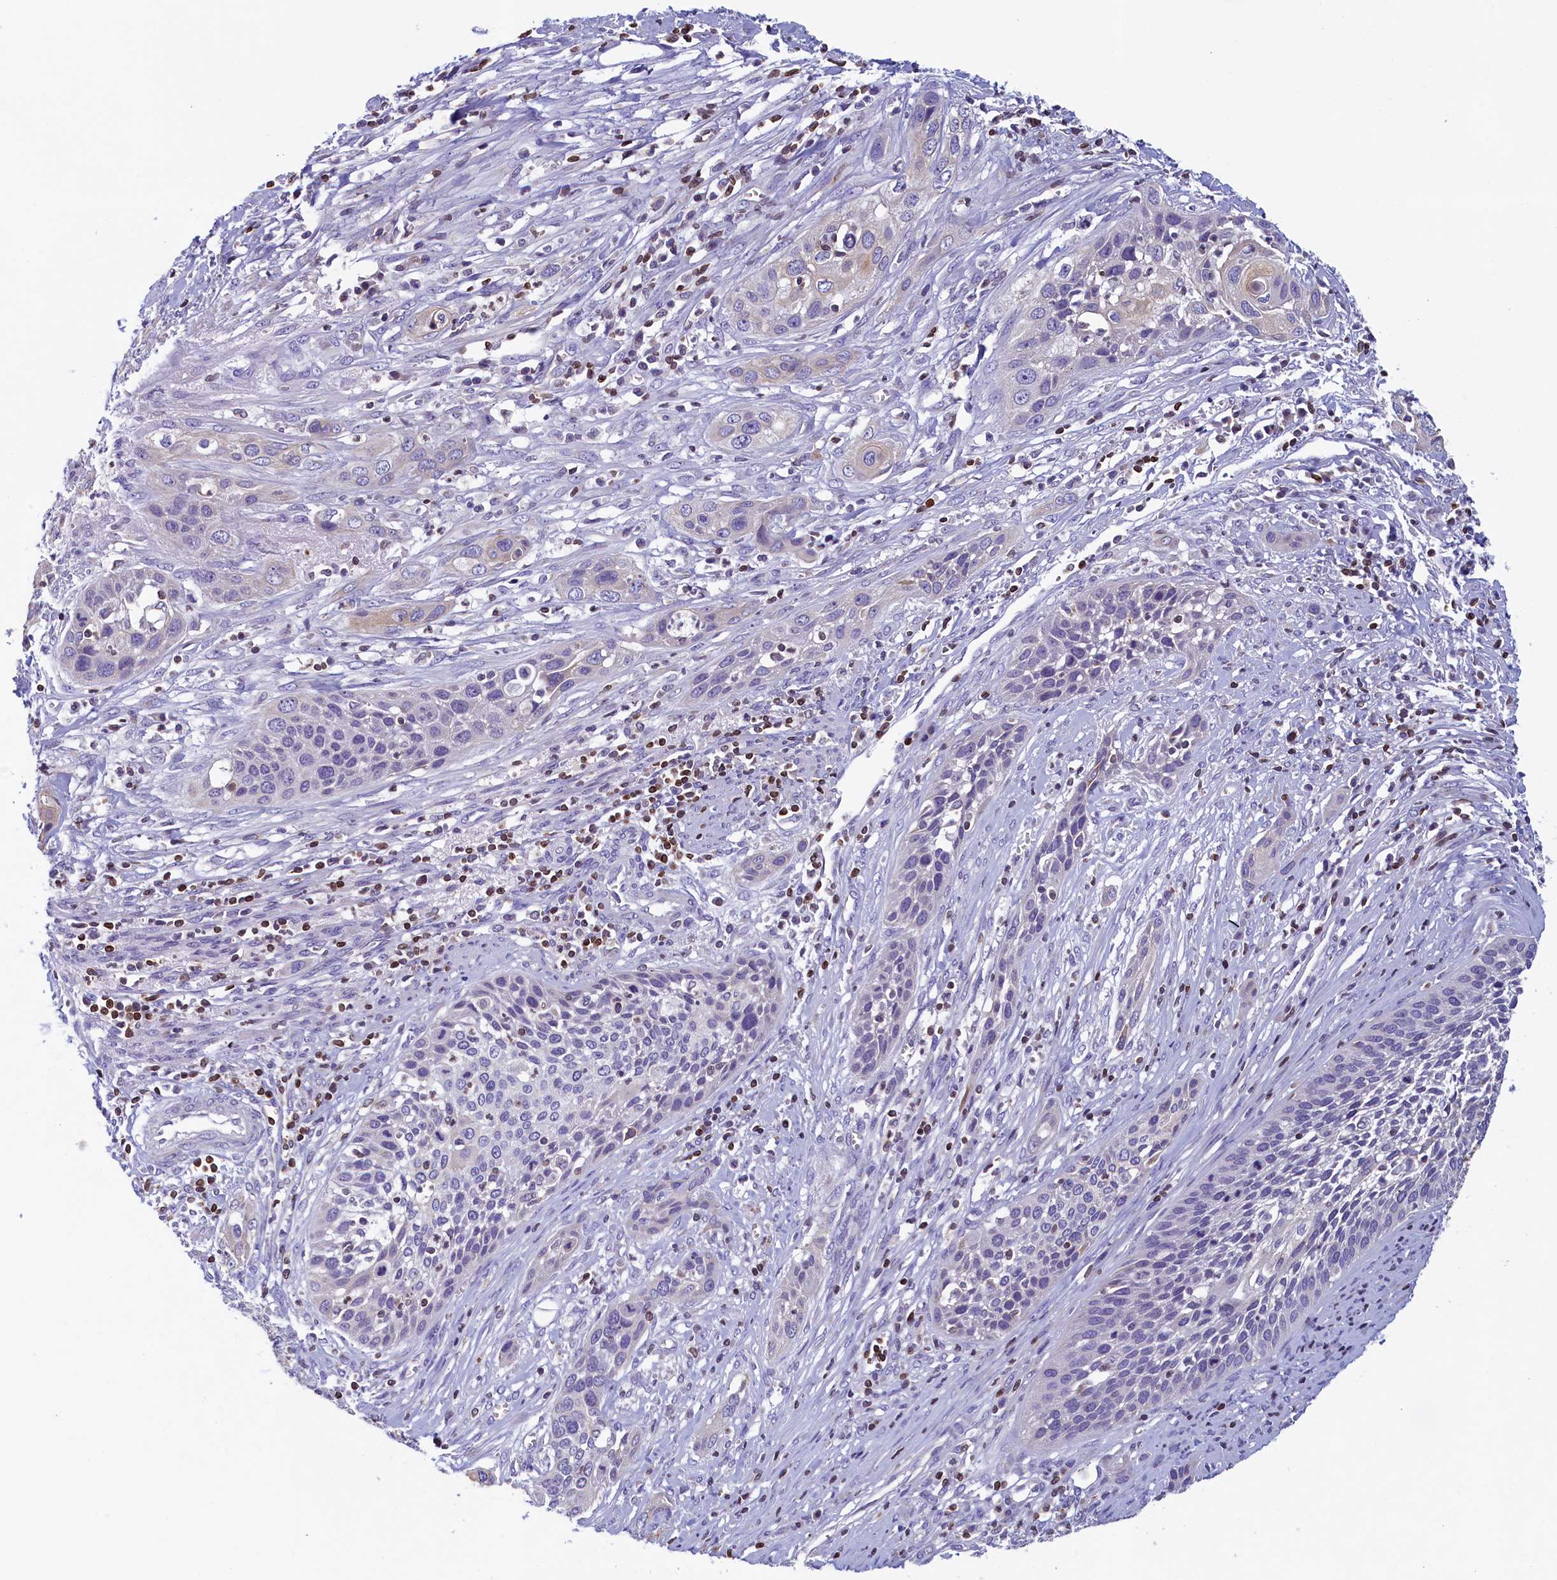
{"staining": {"intensity": "negative", "quantity": "none", "location": "none"}, "tissue": "cervical cancer", "cell_type": "Tumor cells", "image_type": "cancer", "snomed": [{"axis": "morphology", "description": "Squamous cell carcinoma, NOS"}, {"axis": "topography", "description": "Cervix"}], "caption": "High magnification brightfield microscopy of squamous cell carcinoma (cervical) stained with DAB (3,3'-diaminobenzidine) (brown) and counterstained with hematoxylin (blue): tumor cells show no significant positivity.", "gene": "TRAF3IP3", "patient": {"sex": "female", "age": 34}}